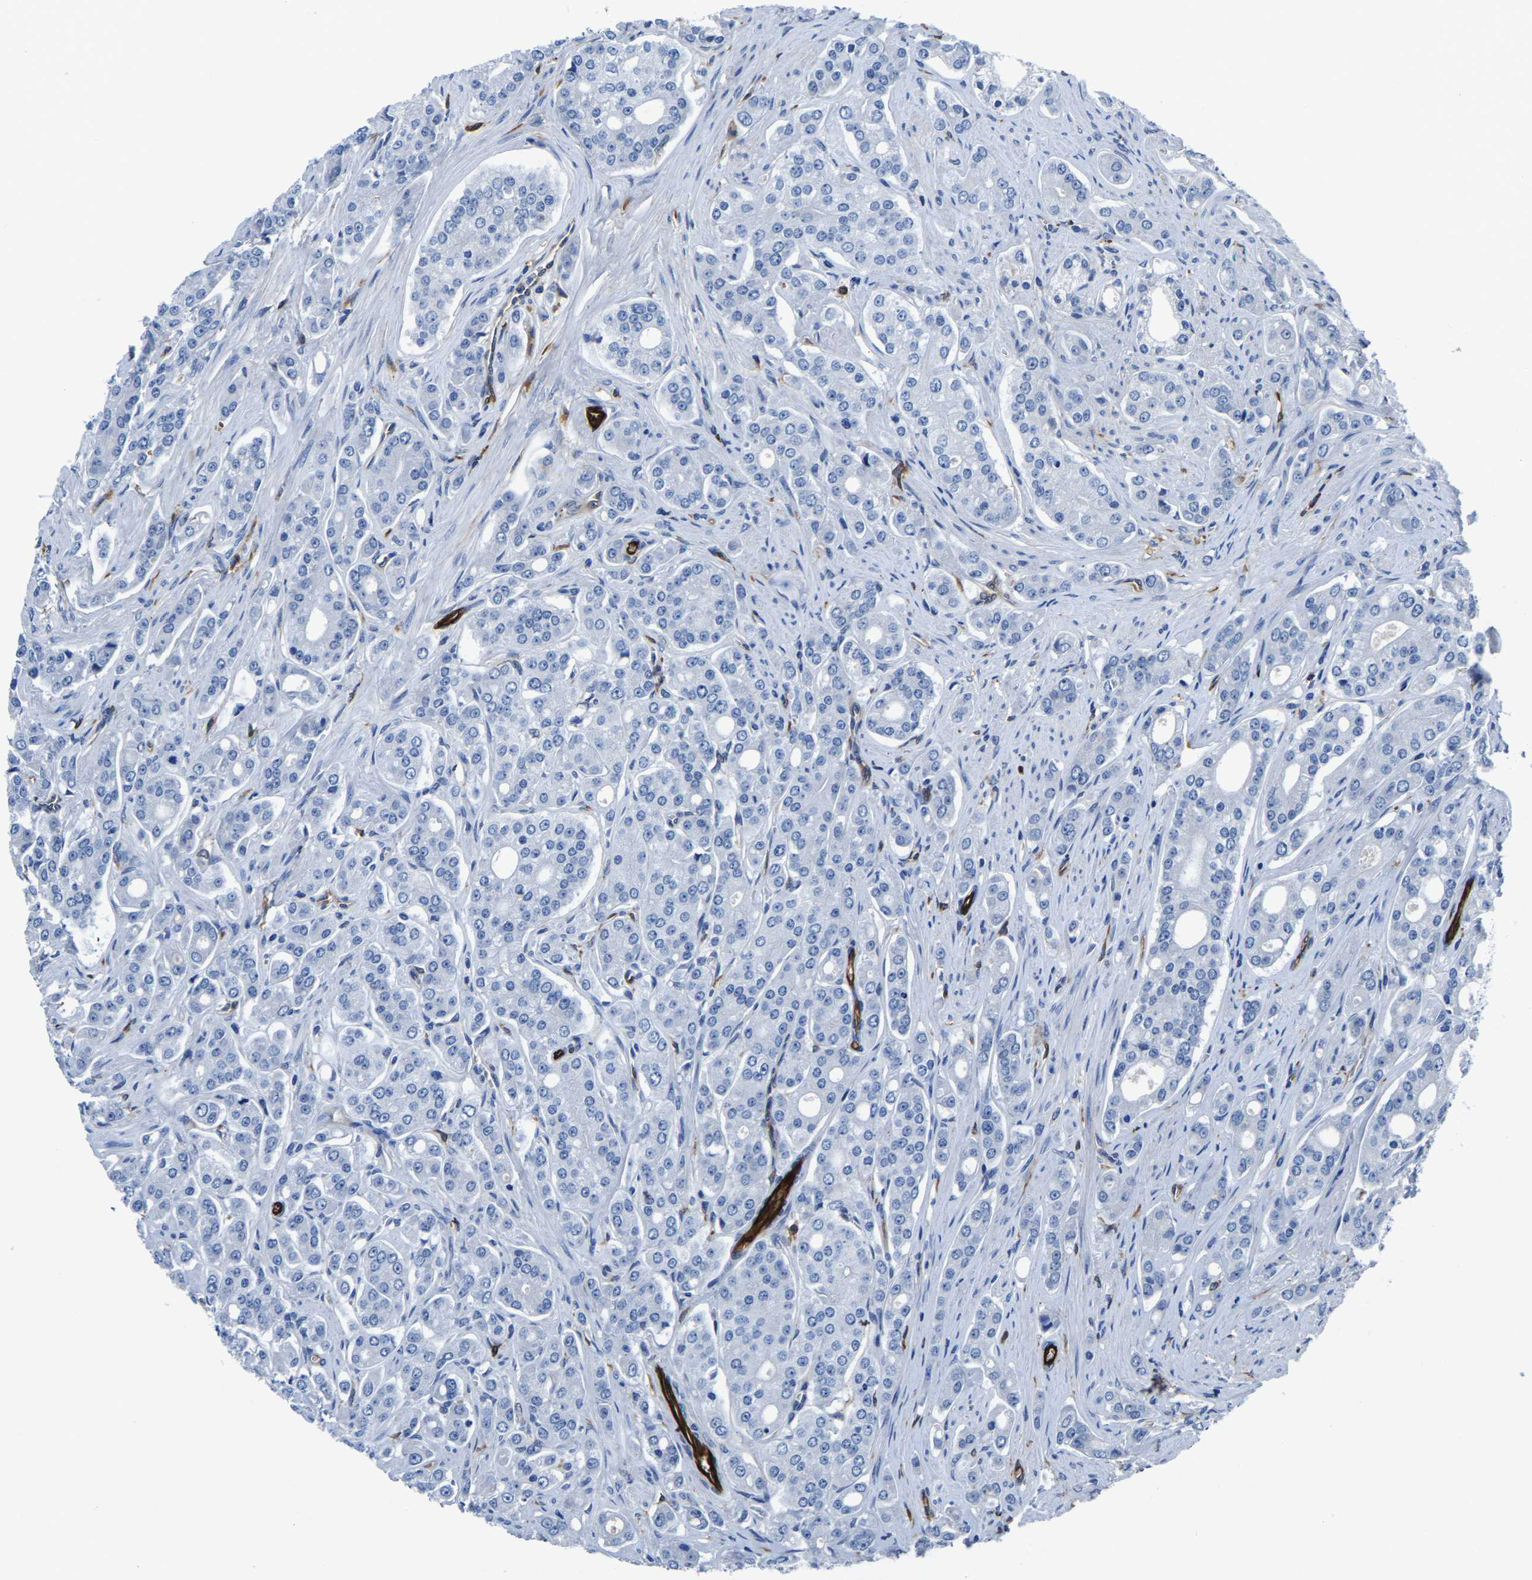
{"staining": {"intensity": "negative", "quantity": "none", "location": "none"}, "tissue": "prostate cancer", "cell_type": "Tumor cells", "image_type": "cancer", "snomed": [{"axis": "morphology", "description": "Adenocarcinoma, High grade"}, {"axis": "topography", "description": "Prostate"}], "caption": "High magnification brightfield microscopy of prostate cancer stained with DAB (brown) and counterstained with hematoxylin (blue): tumor cells show no significant staining. (Immunohistochemistry (ihc), brightfield microscopy, high magnification).", "gene": "ATG2B", "patient": {"sex": "male", "age": 71}}